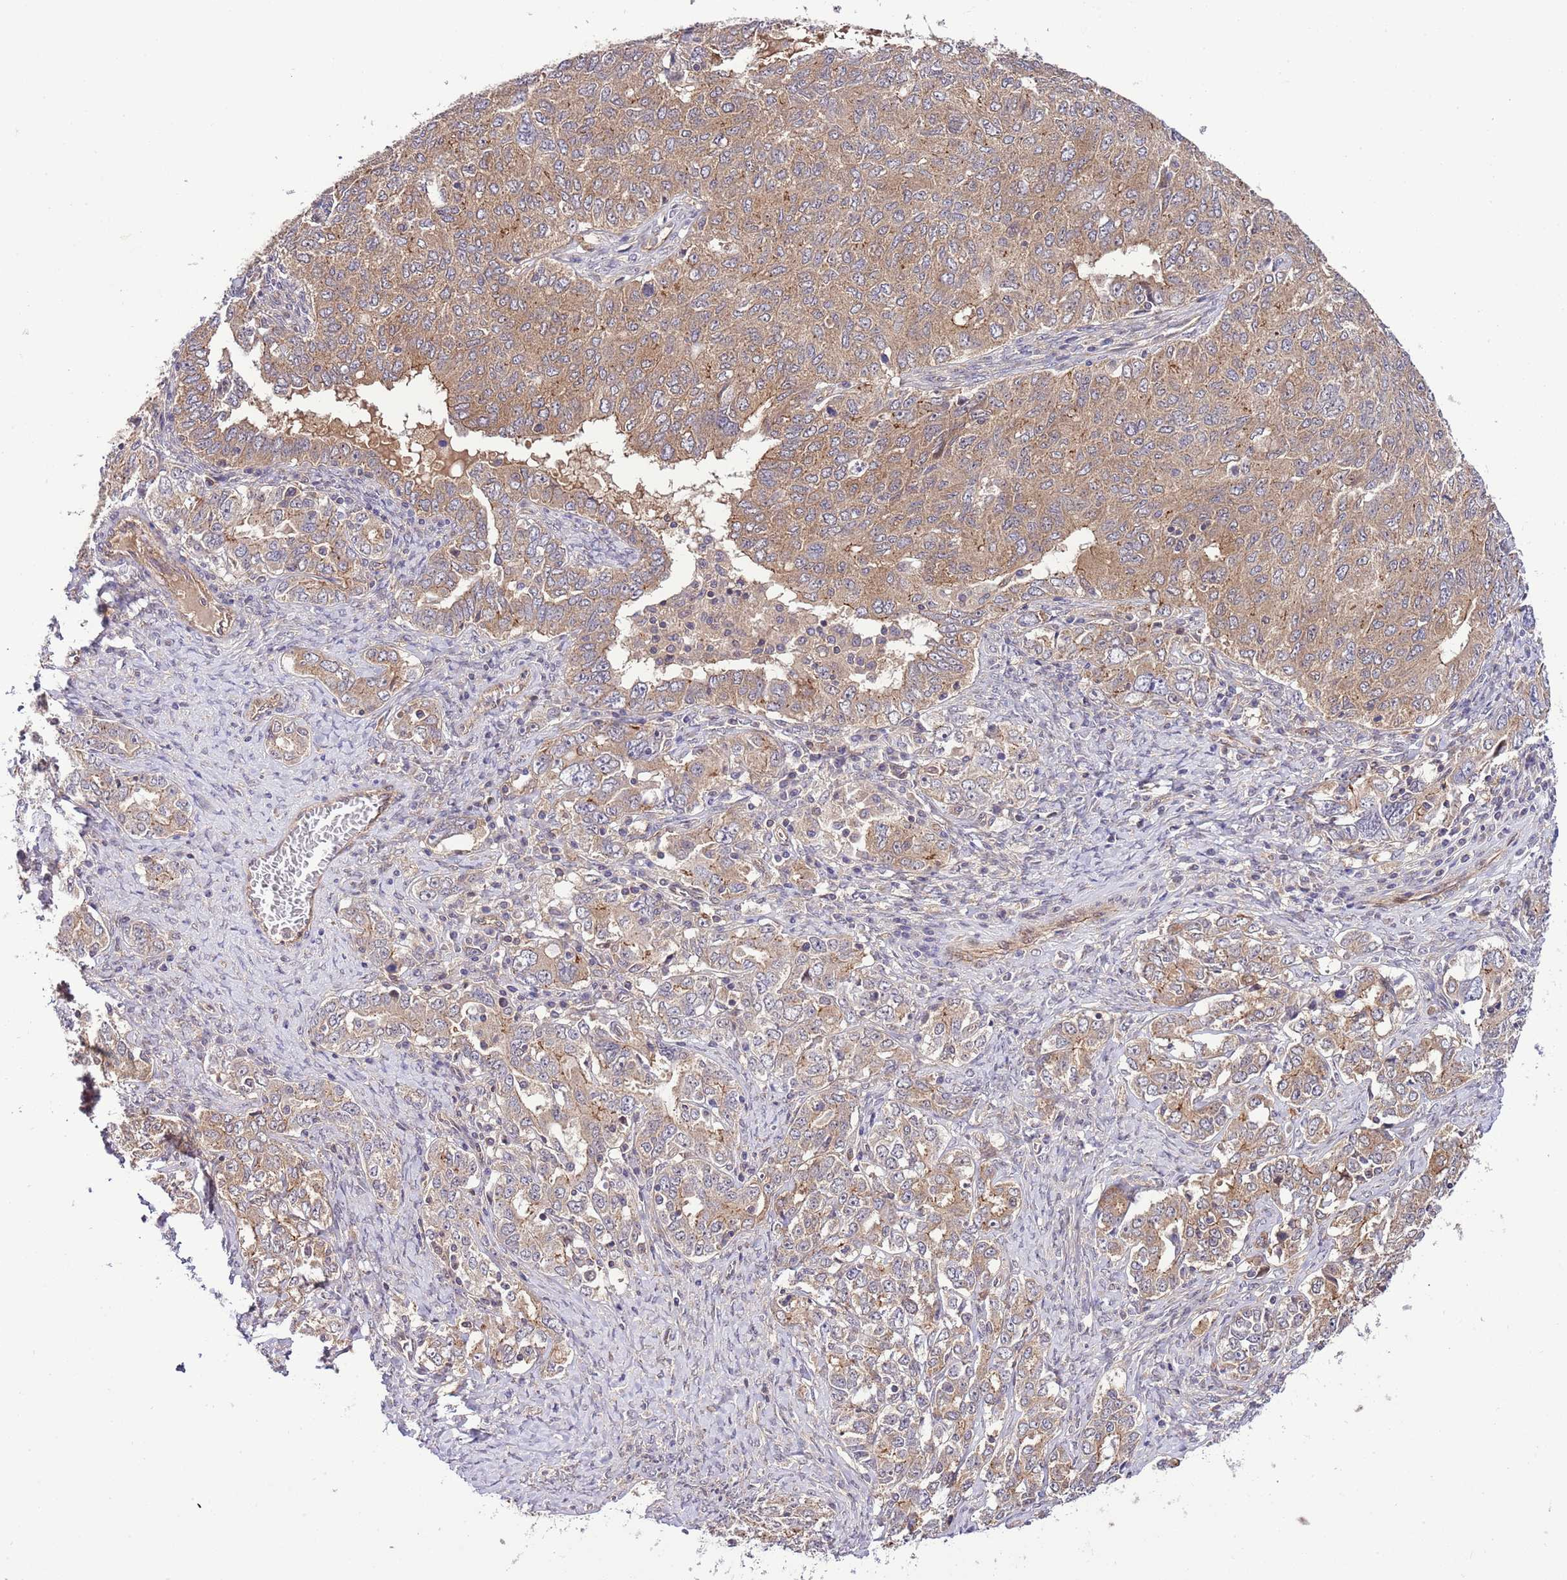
{"staining": {"intensity": "moderate", "quantity": ">75%", "location": "cytoplasmic/membranous"}, "tissue": "ovarian cancer", "cell_type": "Tumor cells", "image_type": "cancer", "snomed": [{"axis": "morphology", "description": "Carcinoma, endometroid"}, {"axis": "topography", "description": "Ovary"}], "caption": "Immunohistochemistry (IHC) of ovarian cancer reveals medium levels of moderate cytoplasmic/membranous staining in about >75% of tumor cells.", "gene": "DONSON", "patient": {"sex": "female", "age": 62}}